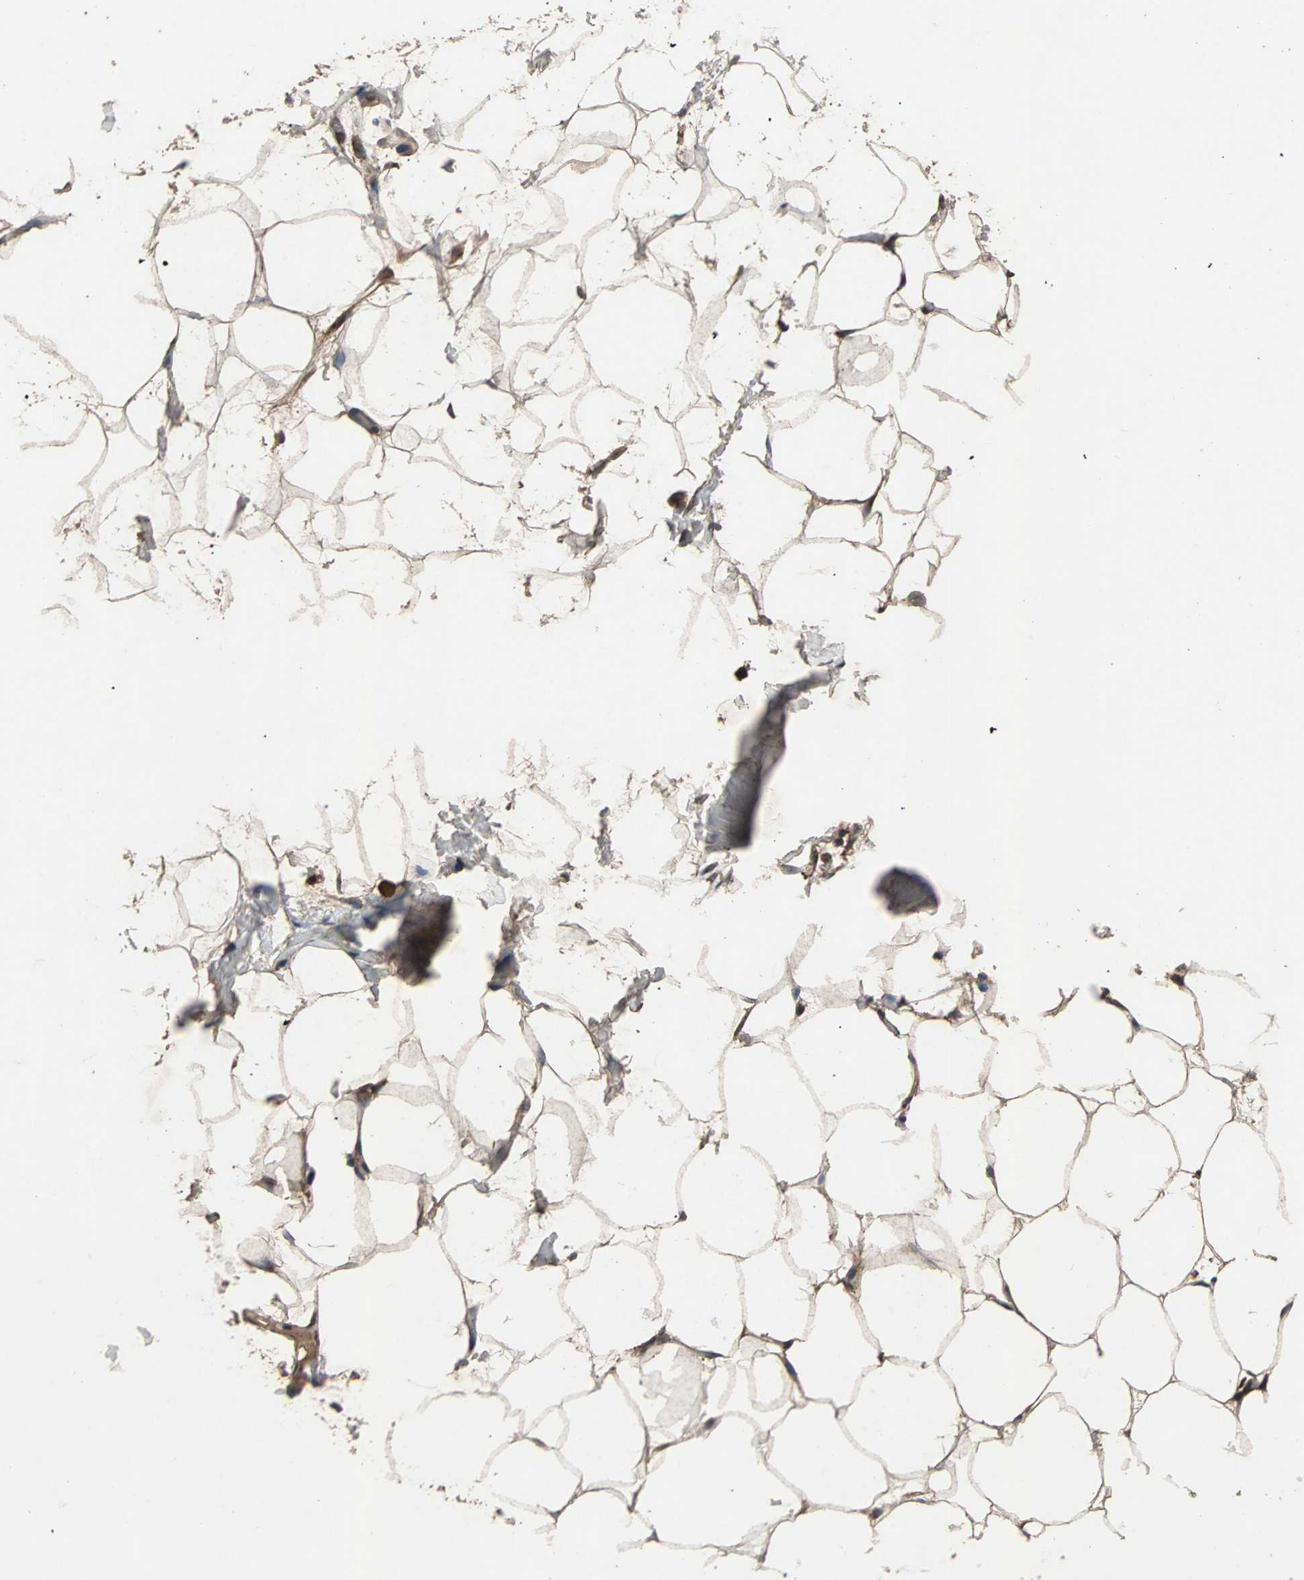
{"staining": {"intensity": "moderate", "quantity": ">75%", "location": "cytoplasmic/membranous"}, "tissue": "adipose tissue", "cell_type": "Adipocytes", "image_type": "normal", "snomed": [{"axis": "morphology", "description": "Normal tissue, NOS"}, {"axis": "topography", "description": "Breast"}, {"axis": "topography", "description": "Adipose tissue"}], "caption": "Protein analysis of benign adipose tissue shows moderate cytoplasmic/membranous staining in about >75% of adipocytes.", "gene": "USP31", "patient": {"sex": "female", "age": 25}}